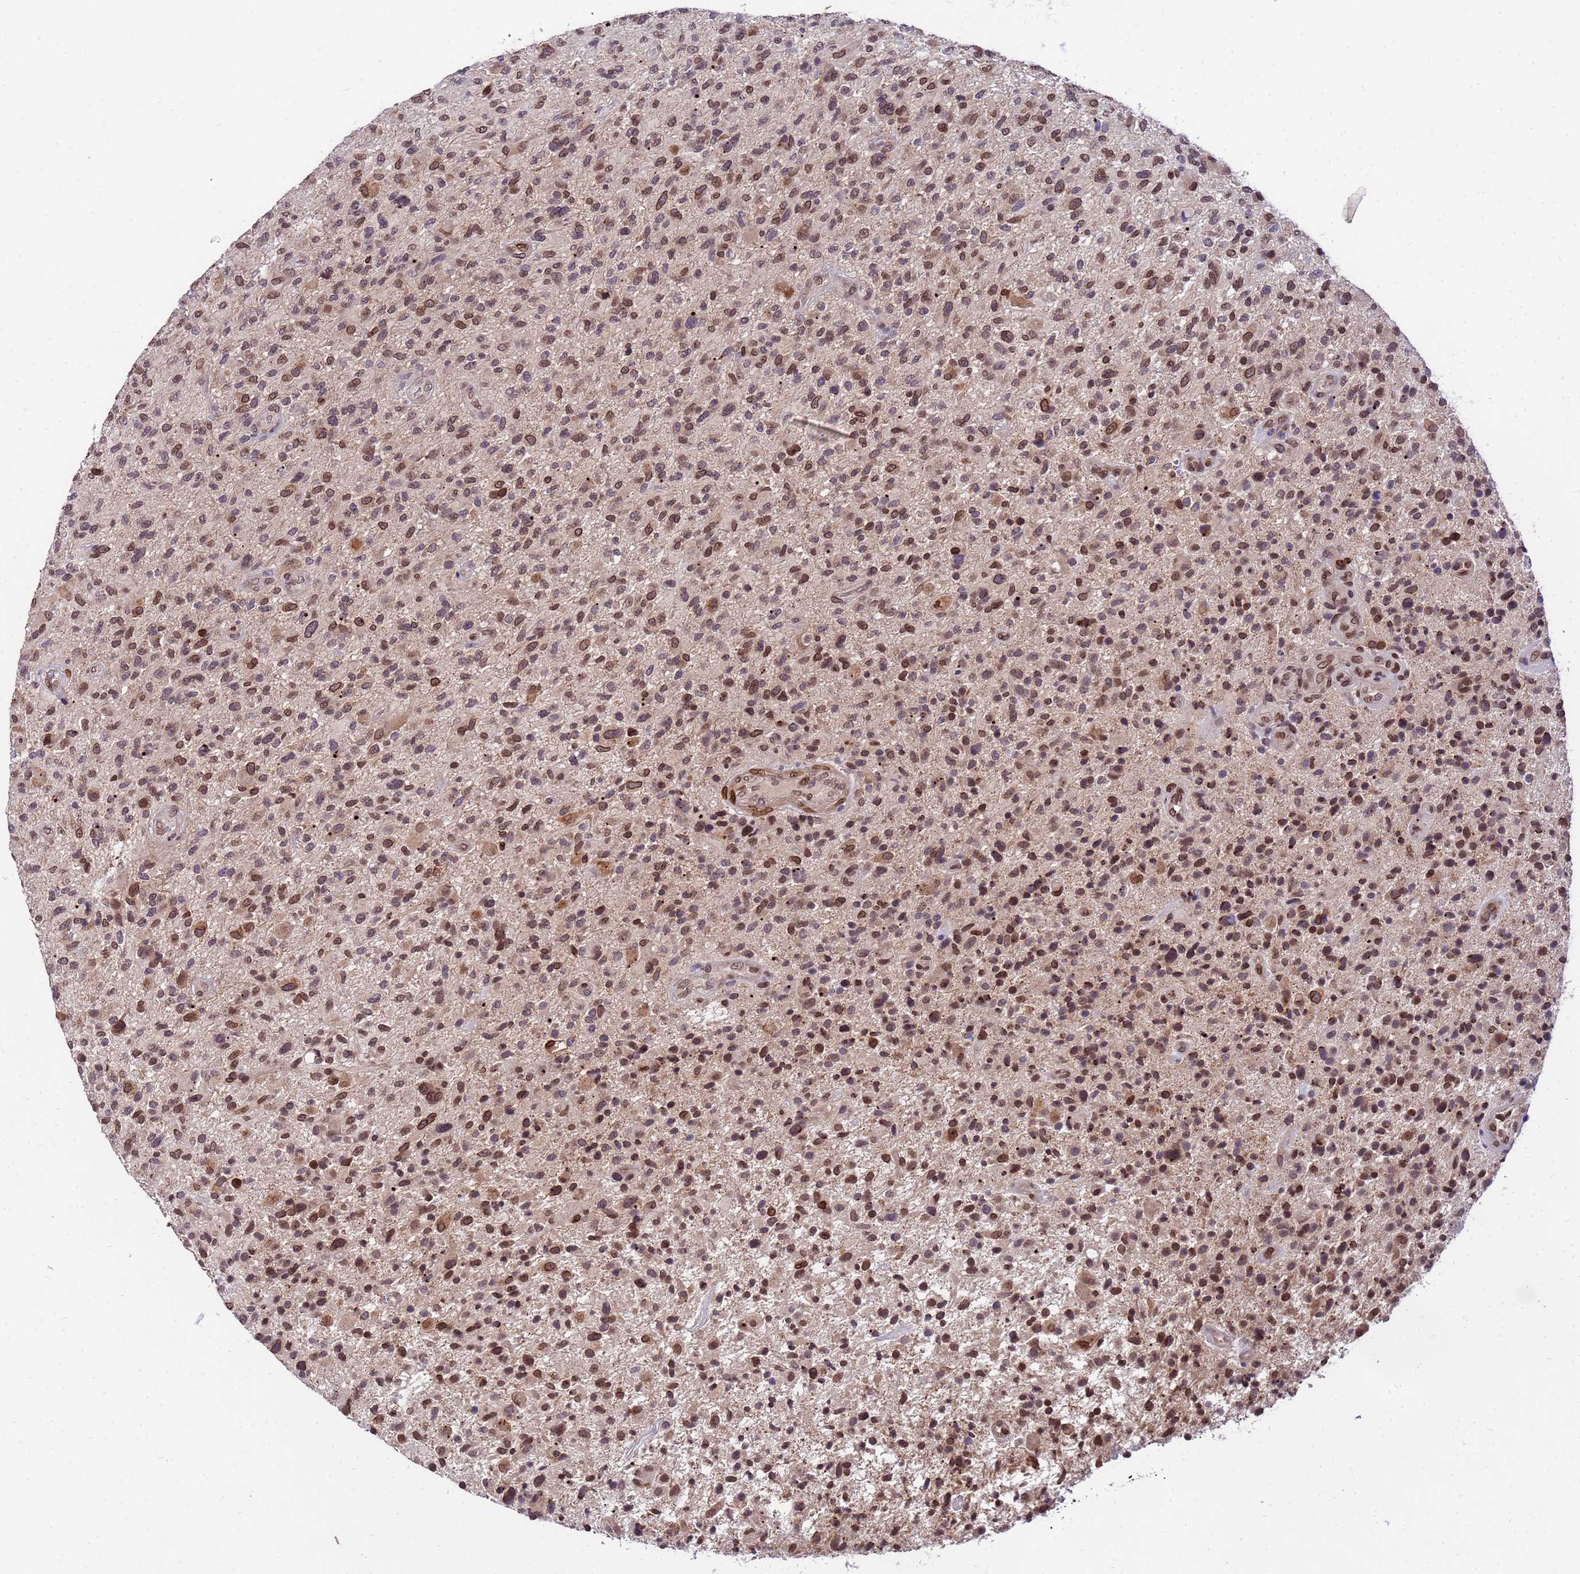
{"staining": {"intensity": "moderate", "quantity": ">75%", "location": "cytoplasmic/membranous,nuclear"}, "tissue": "glioma", "cell_type": "Tumor cells", "image_type": "cancer", "snomed": [{"axis": "morphology", "description": "Glioma, malignant, High grade"}, {"axis": "topography", "description": "Brain"}], "caption": "IHC micrograph of human glioma stained for a protein (brown), which reveals medium levels of moderate cytoplasmic/membranous and nuclear expression in approximately >75% of tumor cells.", "gene": "GPR135", "patient": {"sex": "male", "age": 47}}